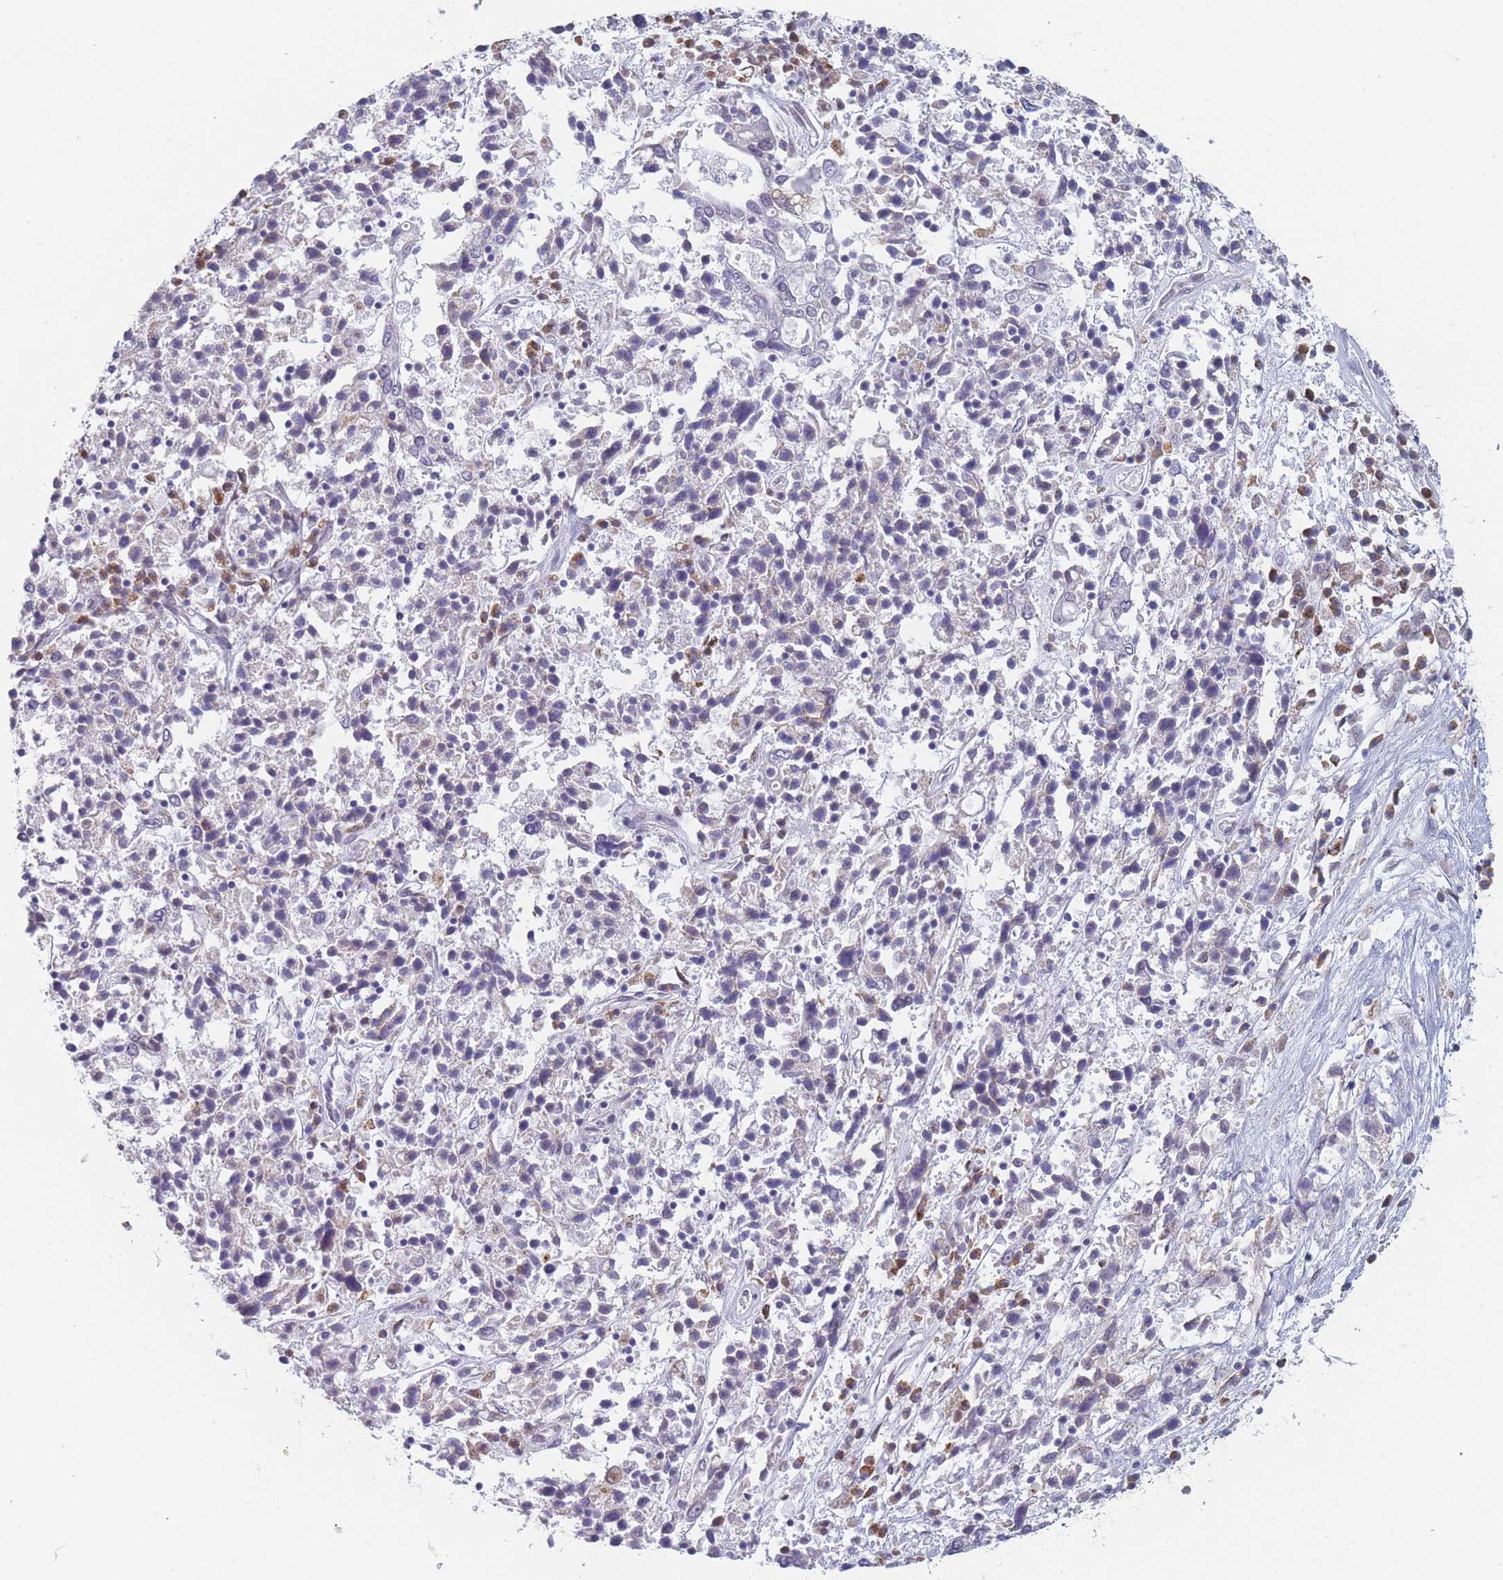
{"staining": {"intensity": "weak", "quantity": "<25%", "location": "cytoplasmic/membranous"}, "tissue": "ovarian cancer", "cell_type": "Tumor cells", "image_type": "cancer", "snomed": [{"axis": "morphology", "description": "Carcinoma, endometroid"}, {"axis": "topography", "description": "Ovary"}], "caption": "An IHC micrograph of ovarian endometroid carcinoma is shown. There is no staining in tumor cells of ovarian endometroid carcinoma. (DAB (3,3'-diaminobenzidine) immunohistochemistry (IHC) with hematoxylin counter stain).", "gene": "TMED10", "patient": {"sex": "female", "age": 62}}